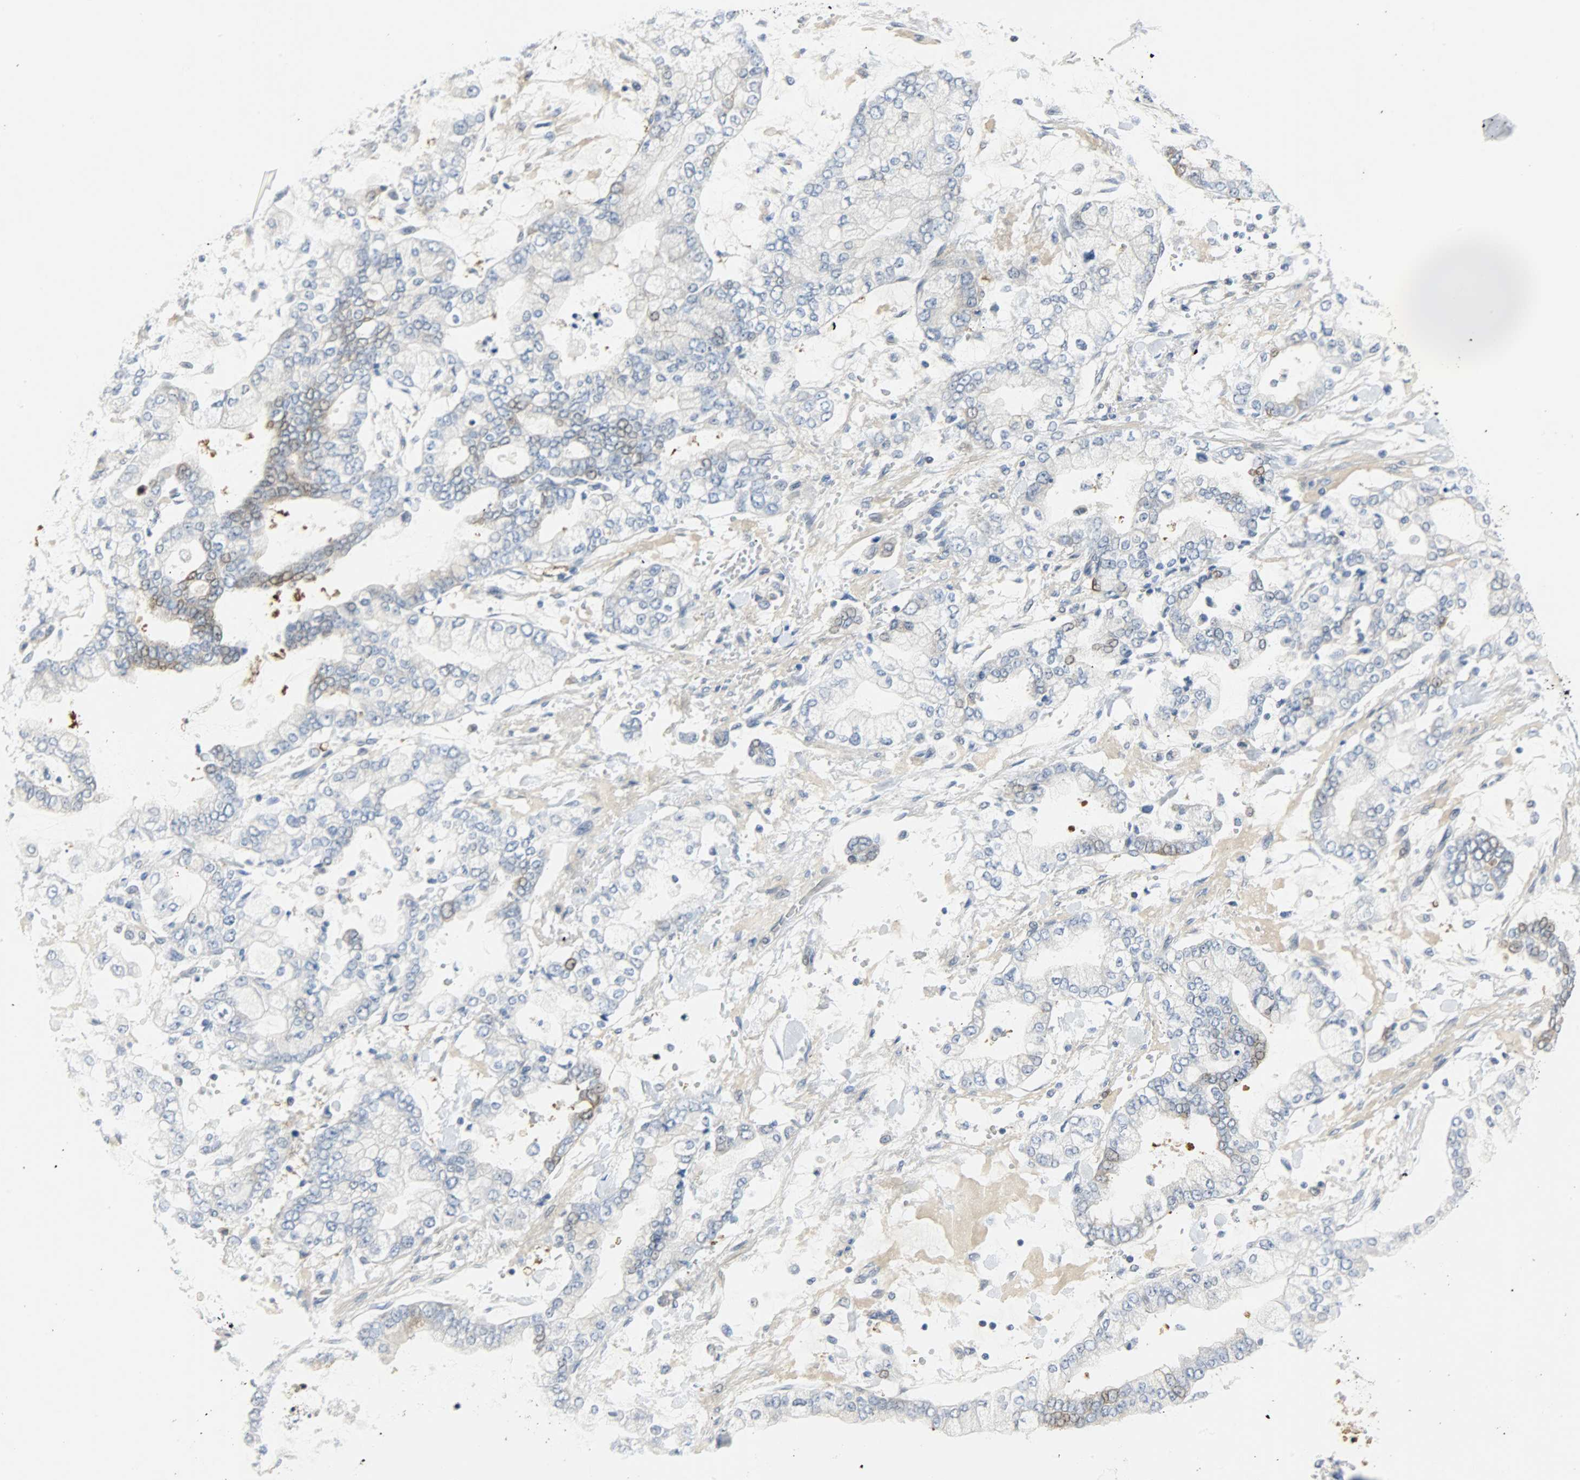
{"staining": {"intensity": "weak", "quantity": "<25%", "location": "nuclear"}, "tissue": "stomach cancer", "cell_type": "Tumor cells", "image_type": "cancer", "snomed": [{"axis": "morphology", "description": "Normal tissue, NOS"}, {"axis": "morphology", "description": "Adenocarcinoma, NOS"}, {"axis": "topography", "description": "Stomach, upper"}, {"axis": "topography", "description": "Stomach"}], "caption": "Histopathology image shows no significant protein expression in tumor cells of adenocarcinoma (stomach).", "gene": "EIF4EBP1", "patient": {"sex": "male", "age": 76}}